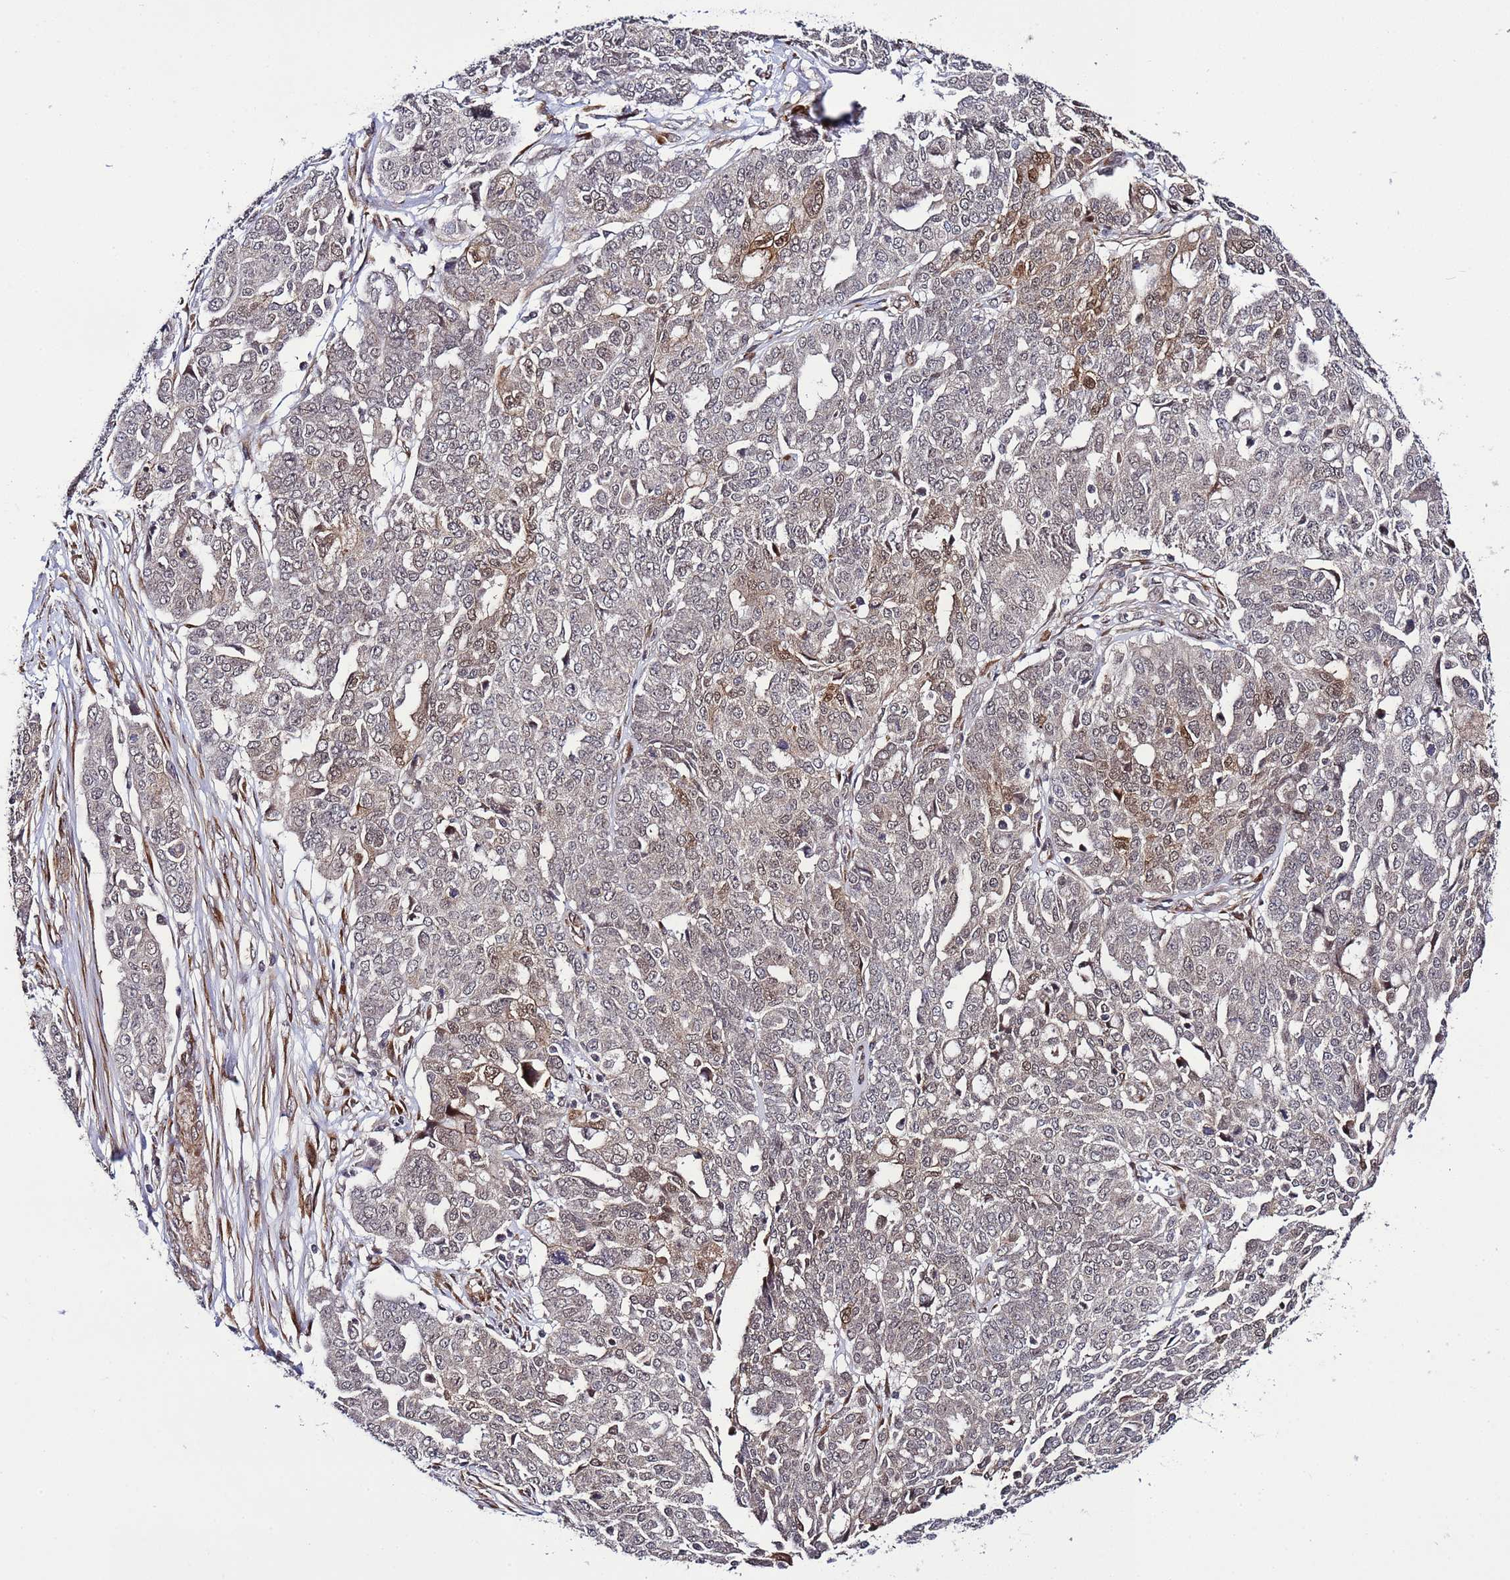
{"staining": {"intensity": "weak", "quantity": ">75%", "location": "nuclear"}, "tissue": "ovarian cancer", "cell_type": "Tumor cells", "image_type": "cancer", "snomed": [{"axis": "morphology", "description": "Cystadenocarcinoma, serous, NOS"}, {"axis": "topography", "description": "Soft tissue"}, {"axis": "topography", "description": "Ovary"}], "caption": "High-power microscopy captured an immunohistochemistry (IHC) image of ovarian cancer, revealing weak nuclear expression in approximately >75% of tumor cells. Using DAB (3,3'-diaminobenzidine) (brown) and hematoxylin (blue) stains, captured at high magnification using brightfield microscopy.", "gene": "POLR2D", "patient": {"sex": "female", "age": 57}}